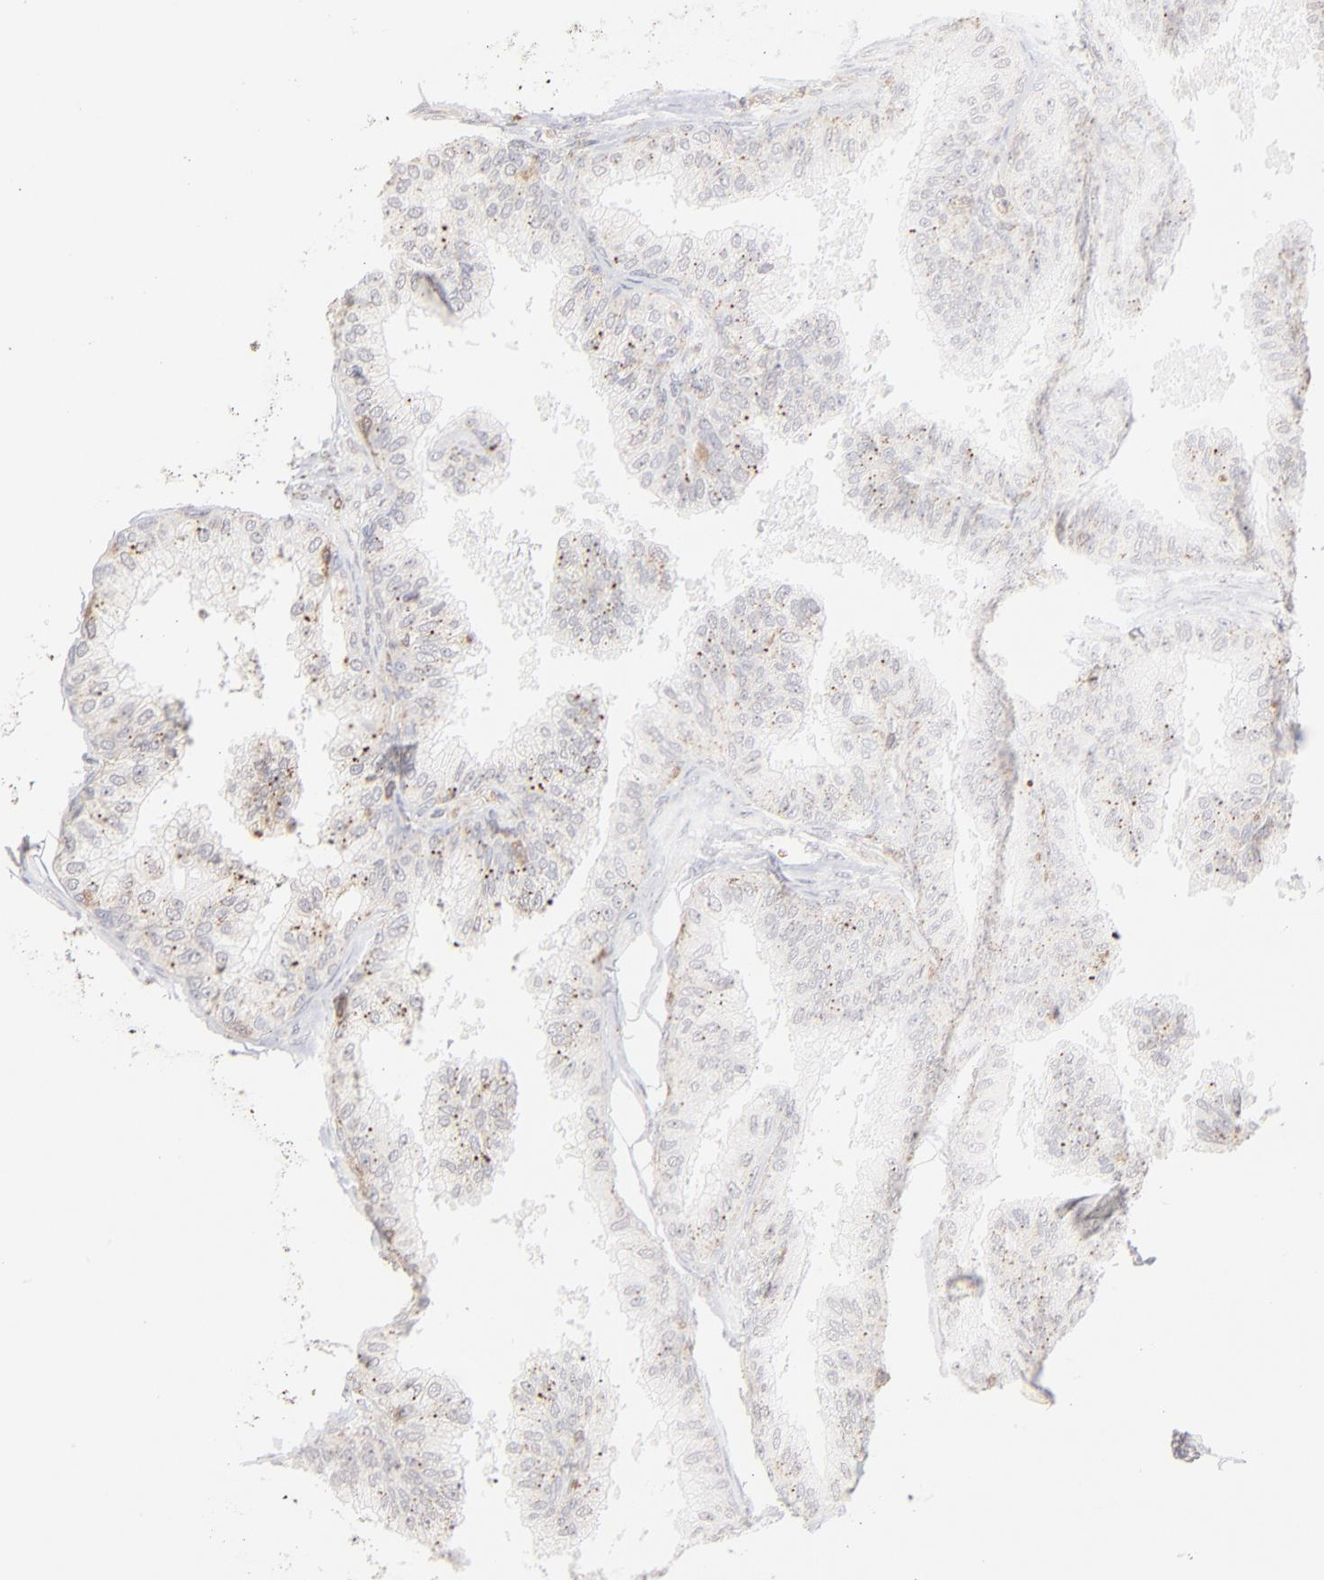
{"staining": {"intensity": "weak", "quantity": ">75%", "location": "cytoplasmic/membranous"}, "tissue": "prostate", "cell_type": "Glandular cells", "image_type": "normal", "snomed": [{"axis": "morphology", "description": "Normal tissue, NOS"}, {"axis": "topography", "description": "Prostate"}], "caption": "A micrograph of prostate stained for a protein shows weak cytoplasmic/membranous brown staining in glandular cells. The staining was performed using DAB (3,3'-diaminobenzidine) to visualize the protein expression in brown, while the nuclei were stained in blue with hematoxylin (Magnification: 20x).", "gene": "WIPF1", "patient": {"sex": "male", "age": 60}}